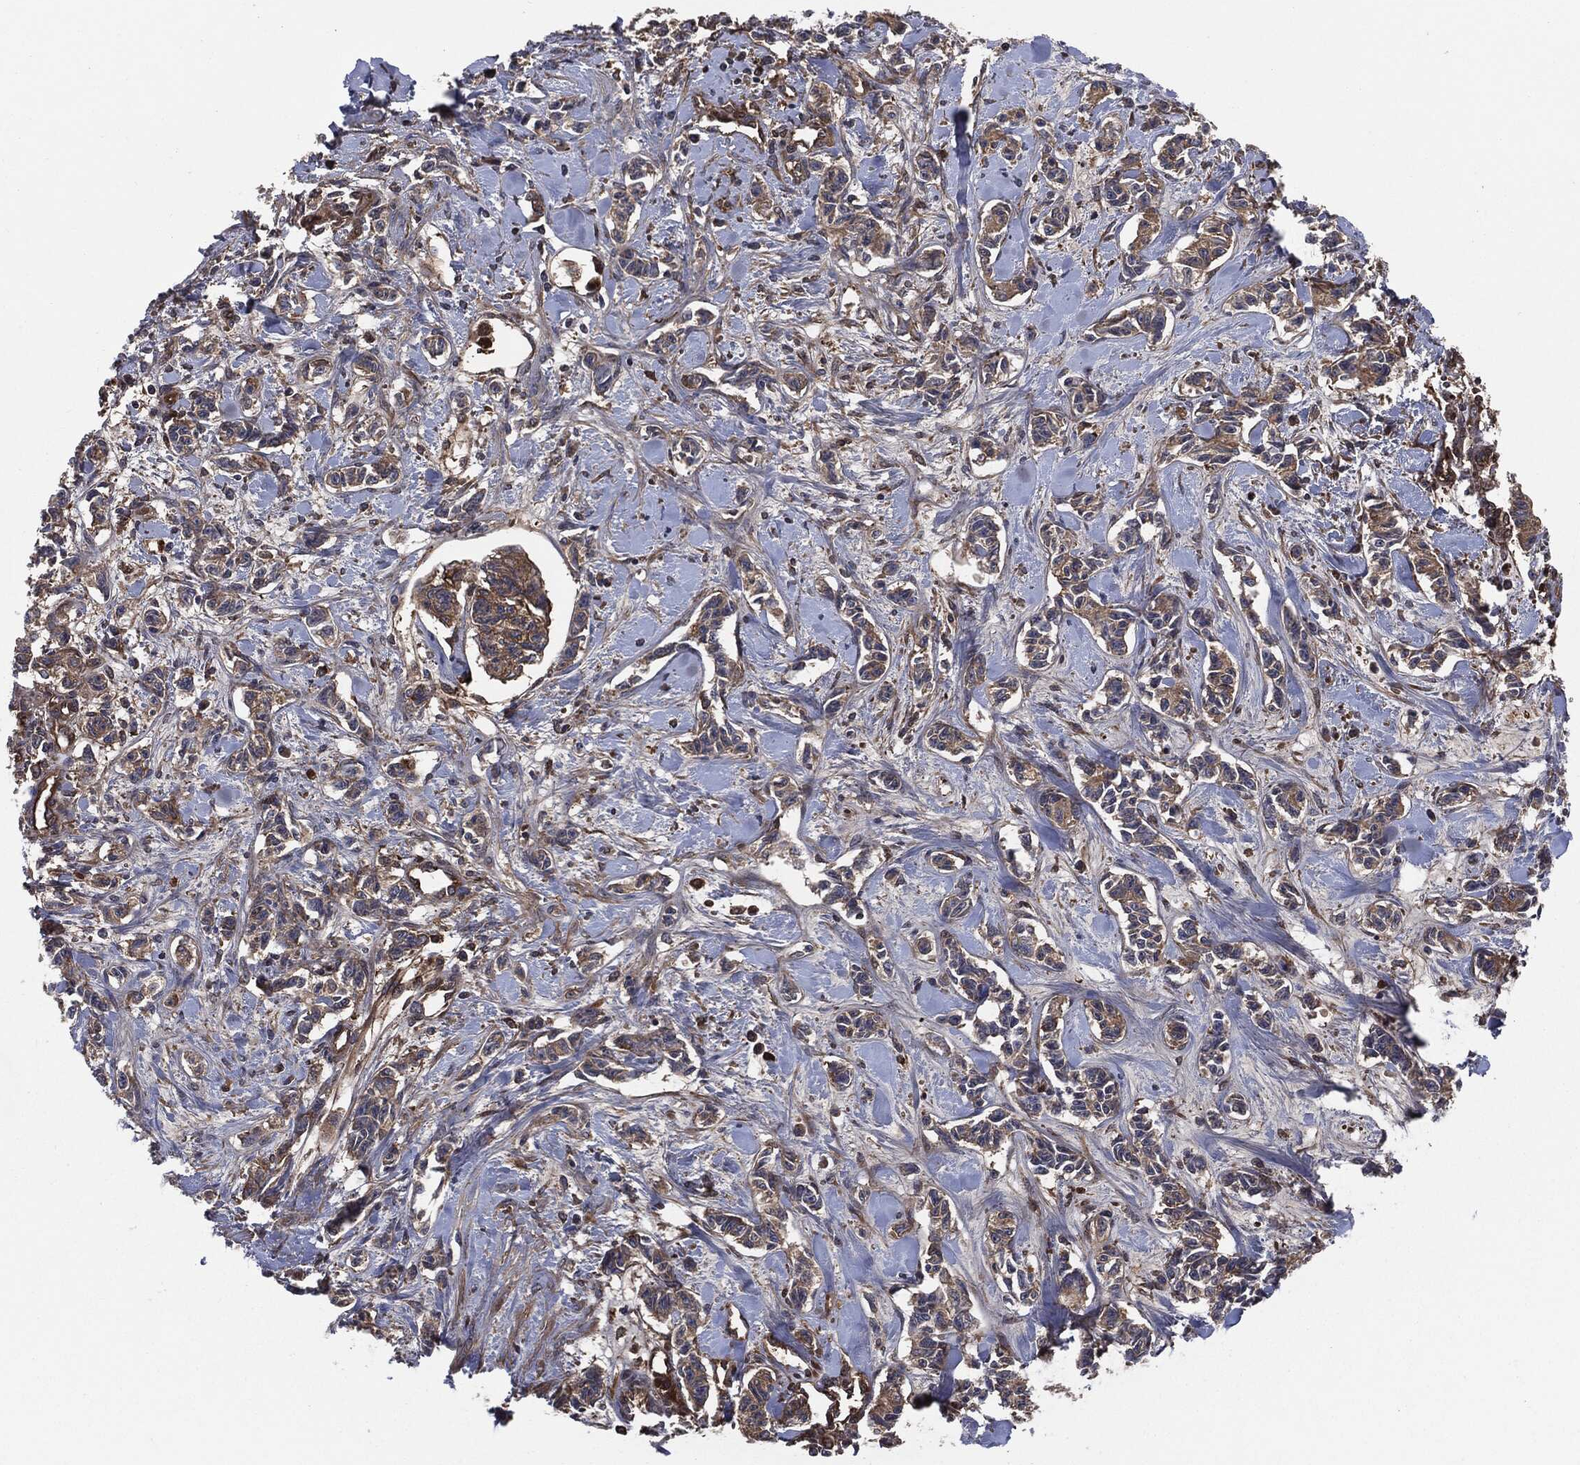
{"staining": {"intensity": "negative", "quantity": "none", "location": "none"}, "tissue": "carcinoid", "cell_type": "Tumor cells", "image_type": "cancer", "snomed": [{"axis": "morphology", "description": "Carcinoid, malignant, NOS"}, {"axis": "topography", "description": "Kidney"}], "caption": "Image shows no significant protein expression in tumor cells of malignant carcinoid.", "gene": "XPNPEP1", "patient": {"sex": "female", "age": 41}}